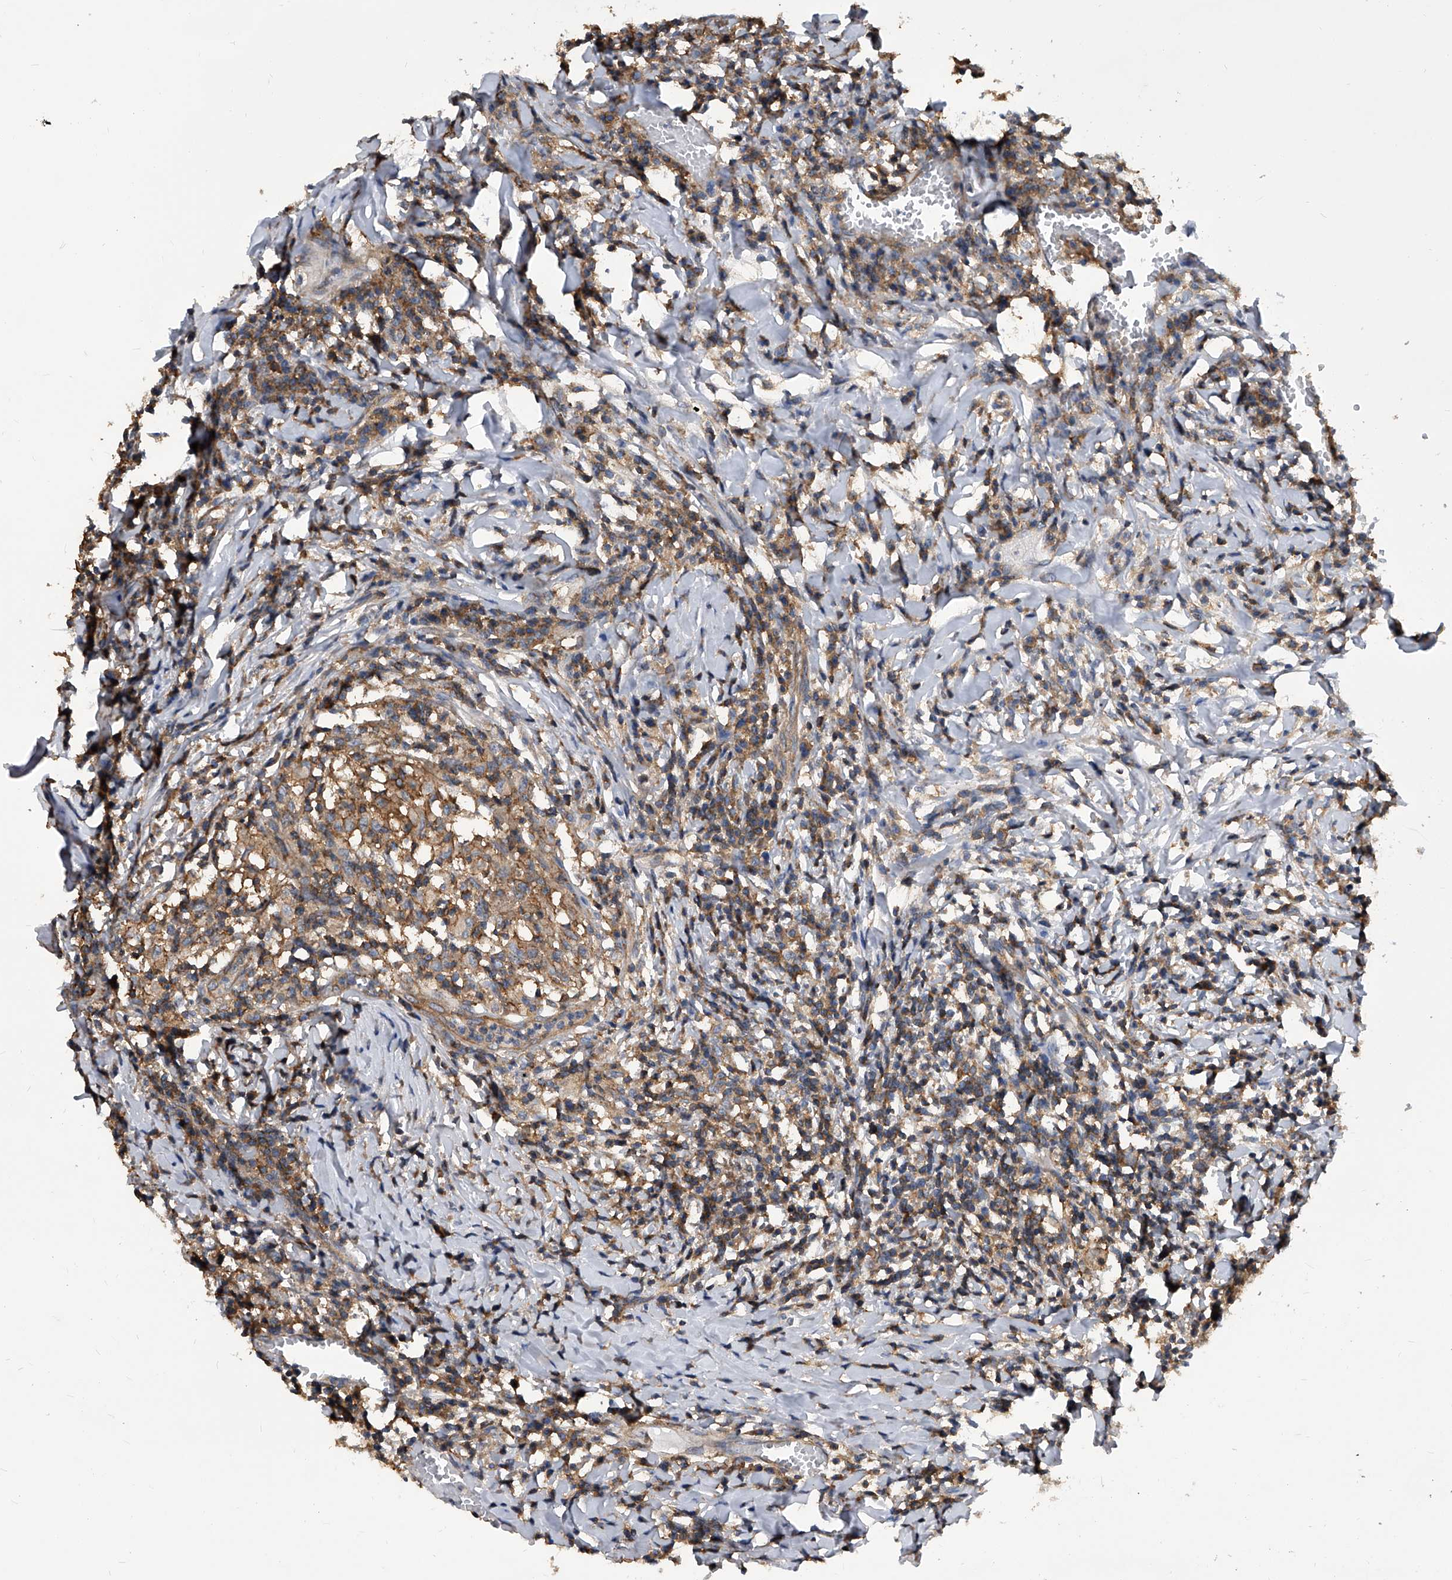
{"staining": {"intensity": "moderate", "quantity": ">75%", "location": "cytoplasmic/membranous"}, "tissue": "head and neck cancer", "cell_type": "Tumor cells", "image_type": "cancer", "snomed": [{"axis": "morphology", "description": "Adenocarcinoma, NOS"}, {"axis": "topography", "description": "Salivary gland"}, {"axis": "topography", "description": "Head-Neck"}], "caption": "Head and neck cancer (adenocarcinoma) stained for a protein (brown) reveals moderate cytoplasmic/membranous positive staining in approximately >75% of tumor cells.", "gene": "ATG5", "patient": {"sex": "female", "age": 65}}